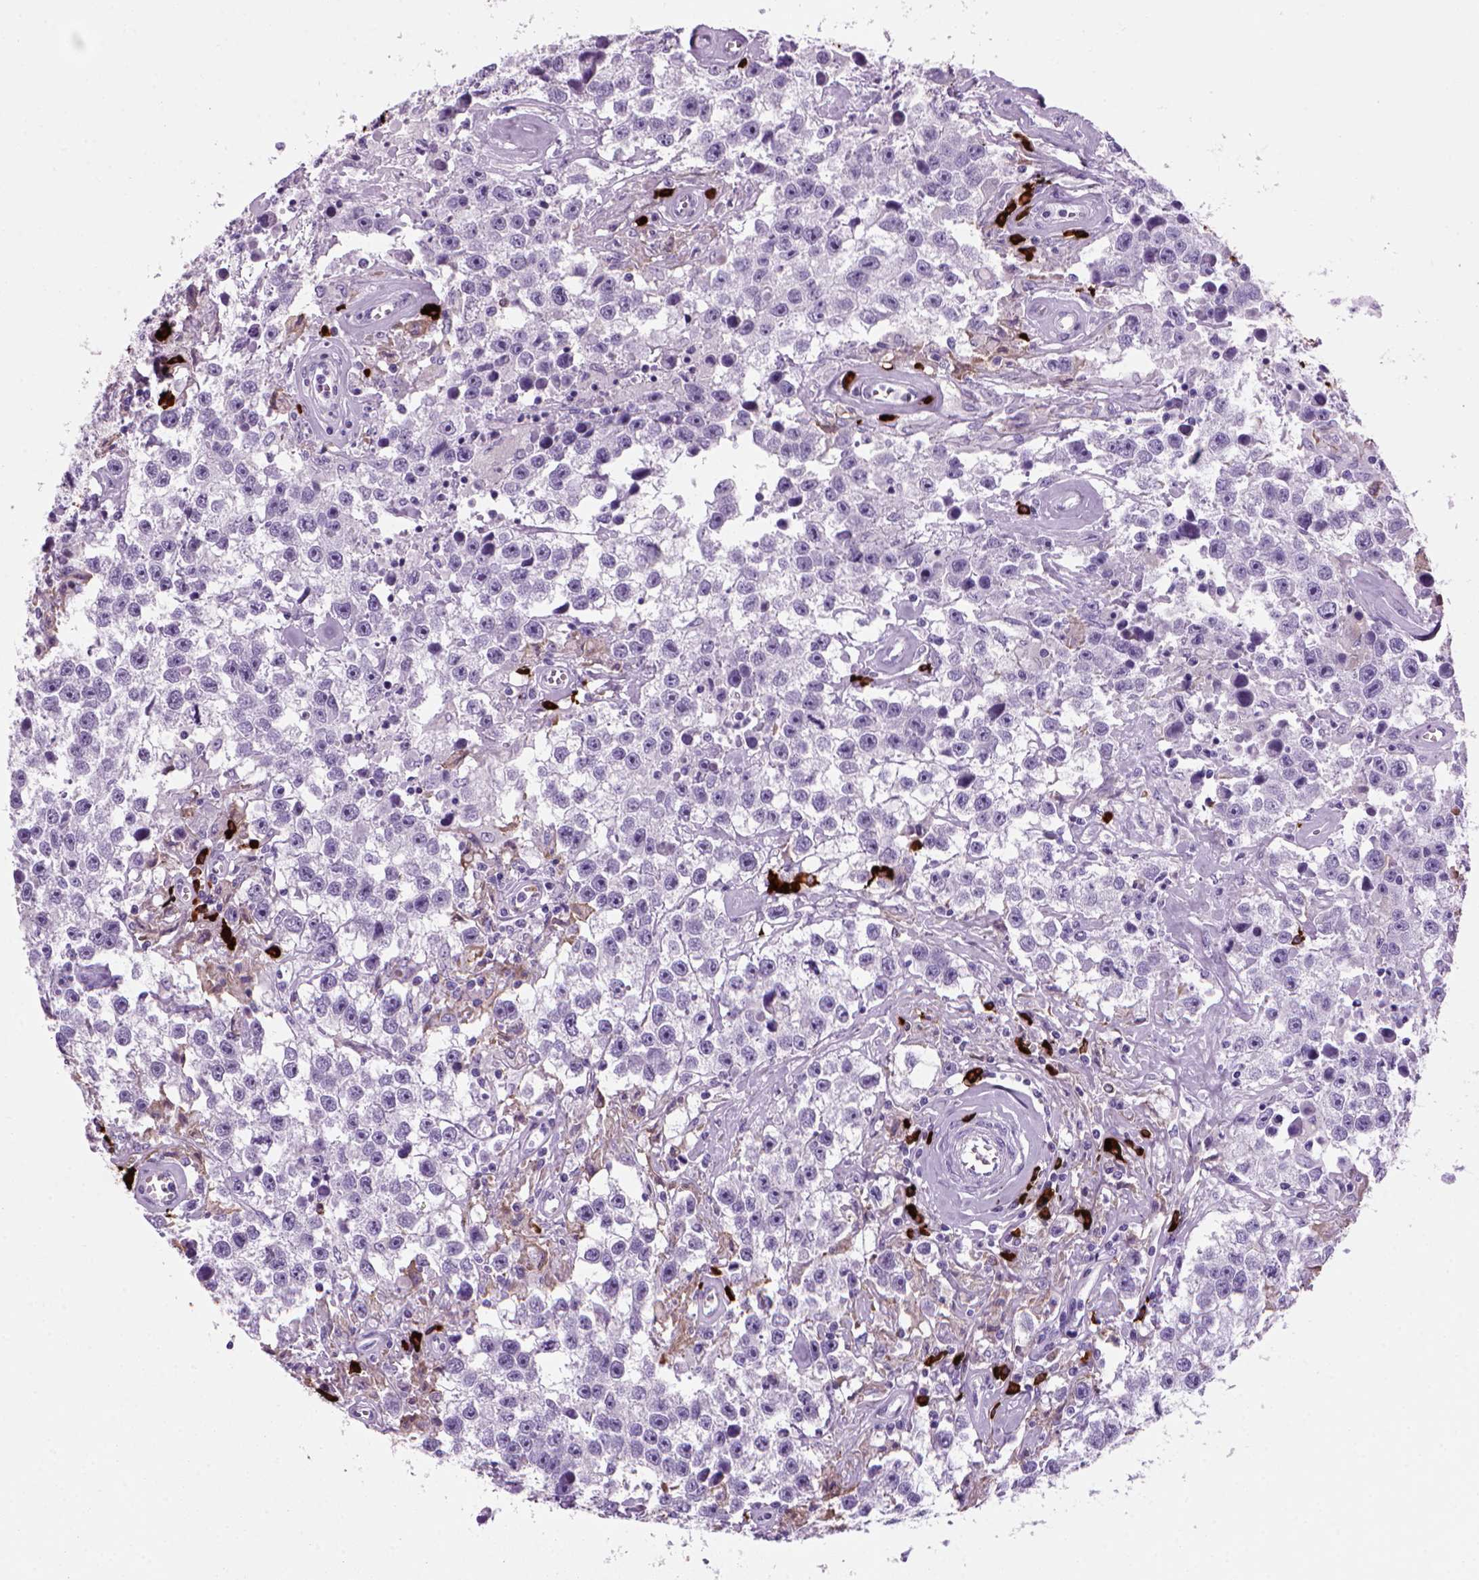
{"staining": {"intensity": "negative", "quantity": "none", "location": "none"}, "tissue": "testis cancer", "cell_type": "Tumor cells", "image_type": "cancer", "snomed": [{"axis": "morphology", "description": "Seminoma, NOS"}, {"axis": "topography", "description": "Testis"}], "caption": "This is a image of immunohistochemistry (IHC) staining of testis cancer (seminoma), which shows no staining in tumor cells.", "gene": "MZB1", "patient": {"sex": "male", "age": 43}}